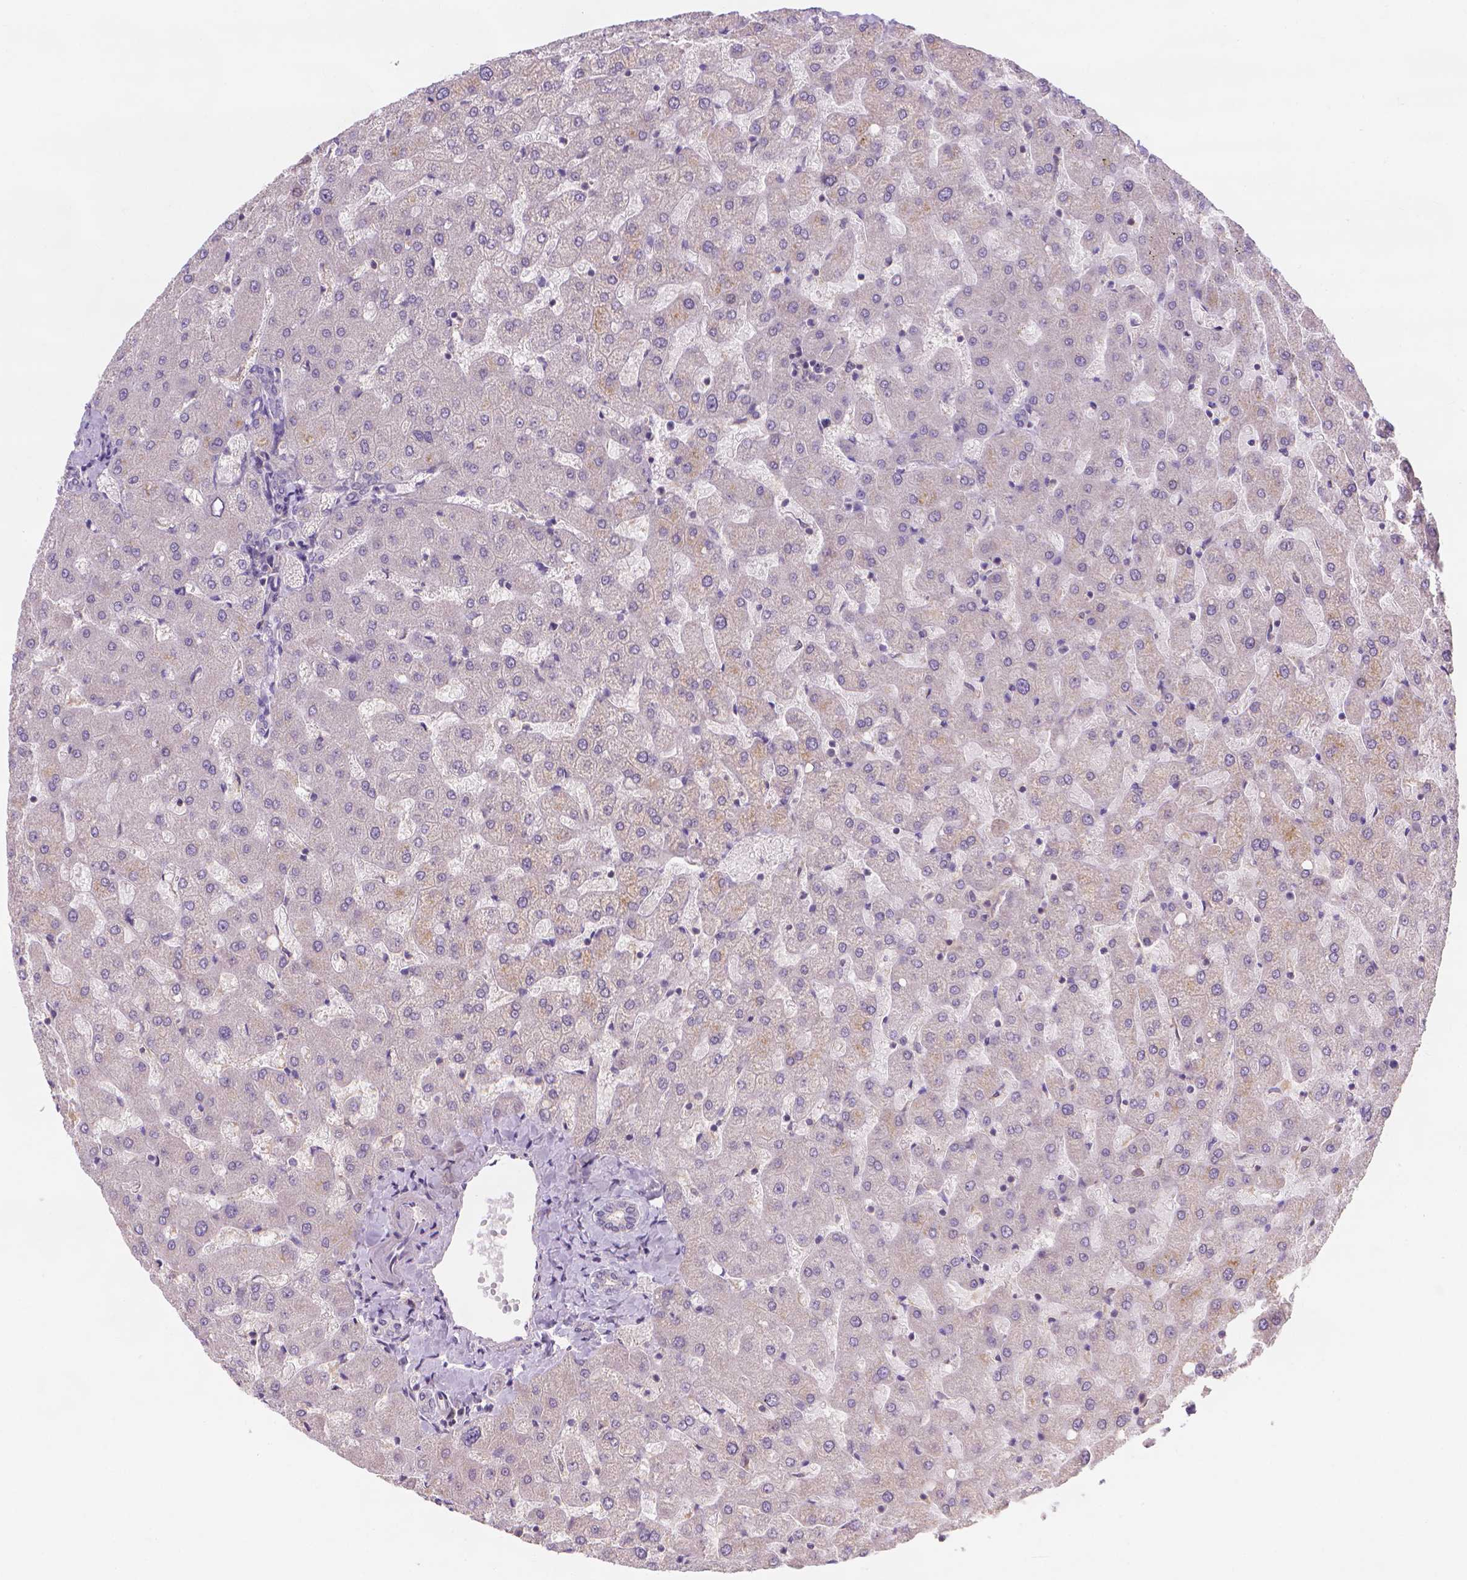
{"staining": {"intensity": "negative", "quantity": "none", "location": "none"}, "tissue": "liver", "cell_type": "Cholangiocytes", "image_type": "normal", "snomed": [{"axis": "morphology", "description": "Normal tissue, NOS"}, {"axis": "topography", "description": "Liver"}], "caption": "This micrograph is of unremarkable liver stained with immunohistochemistry (IHC) to label a protein in brown with the nuclei are counter-stained blue. There is no positivity in cholangiocytes.", "gene": "PRDM13", "patient": {"sex": "female", "age": 50}}